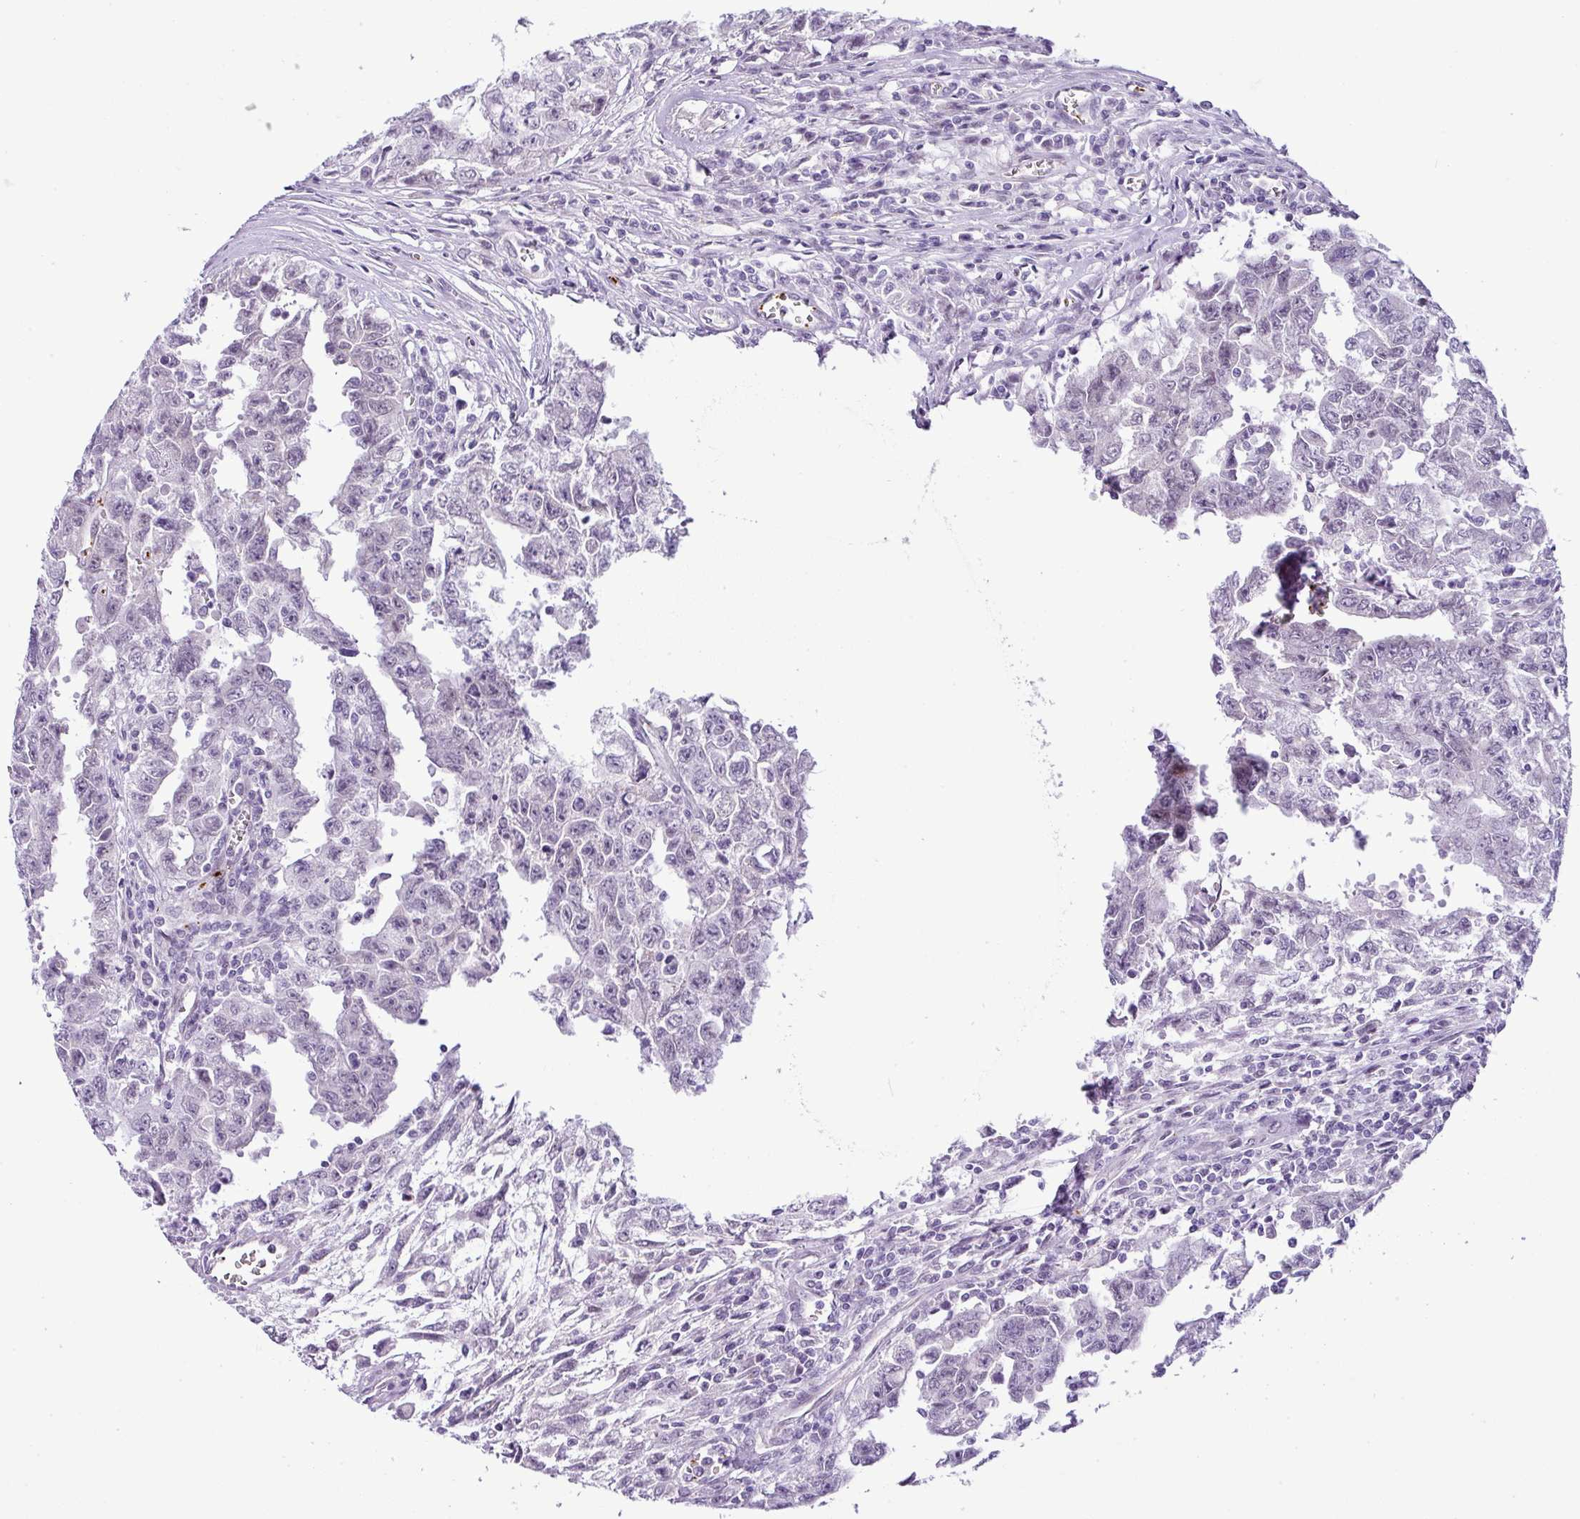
{"staining": {"intensity": "negative", "quantity": "none", "location": "none"}, "tissue": "testis cancer", "cell_type": "Tumor cells", "image_type": "cancer", "snomed": [{"axis": "morphology", "description": "Carcinoma, Embryonal, NOS"}, {"axis": "topography", "description": "Testis"}], "caption": "This is an IHC micrograph of testis cancer. There is no staining in tumor cells.", "gene": "CMTM5", "patient": {"sex": "male", "age": 24}}